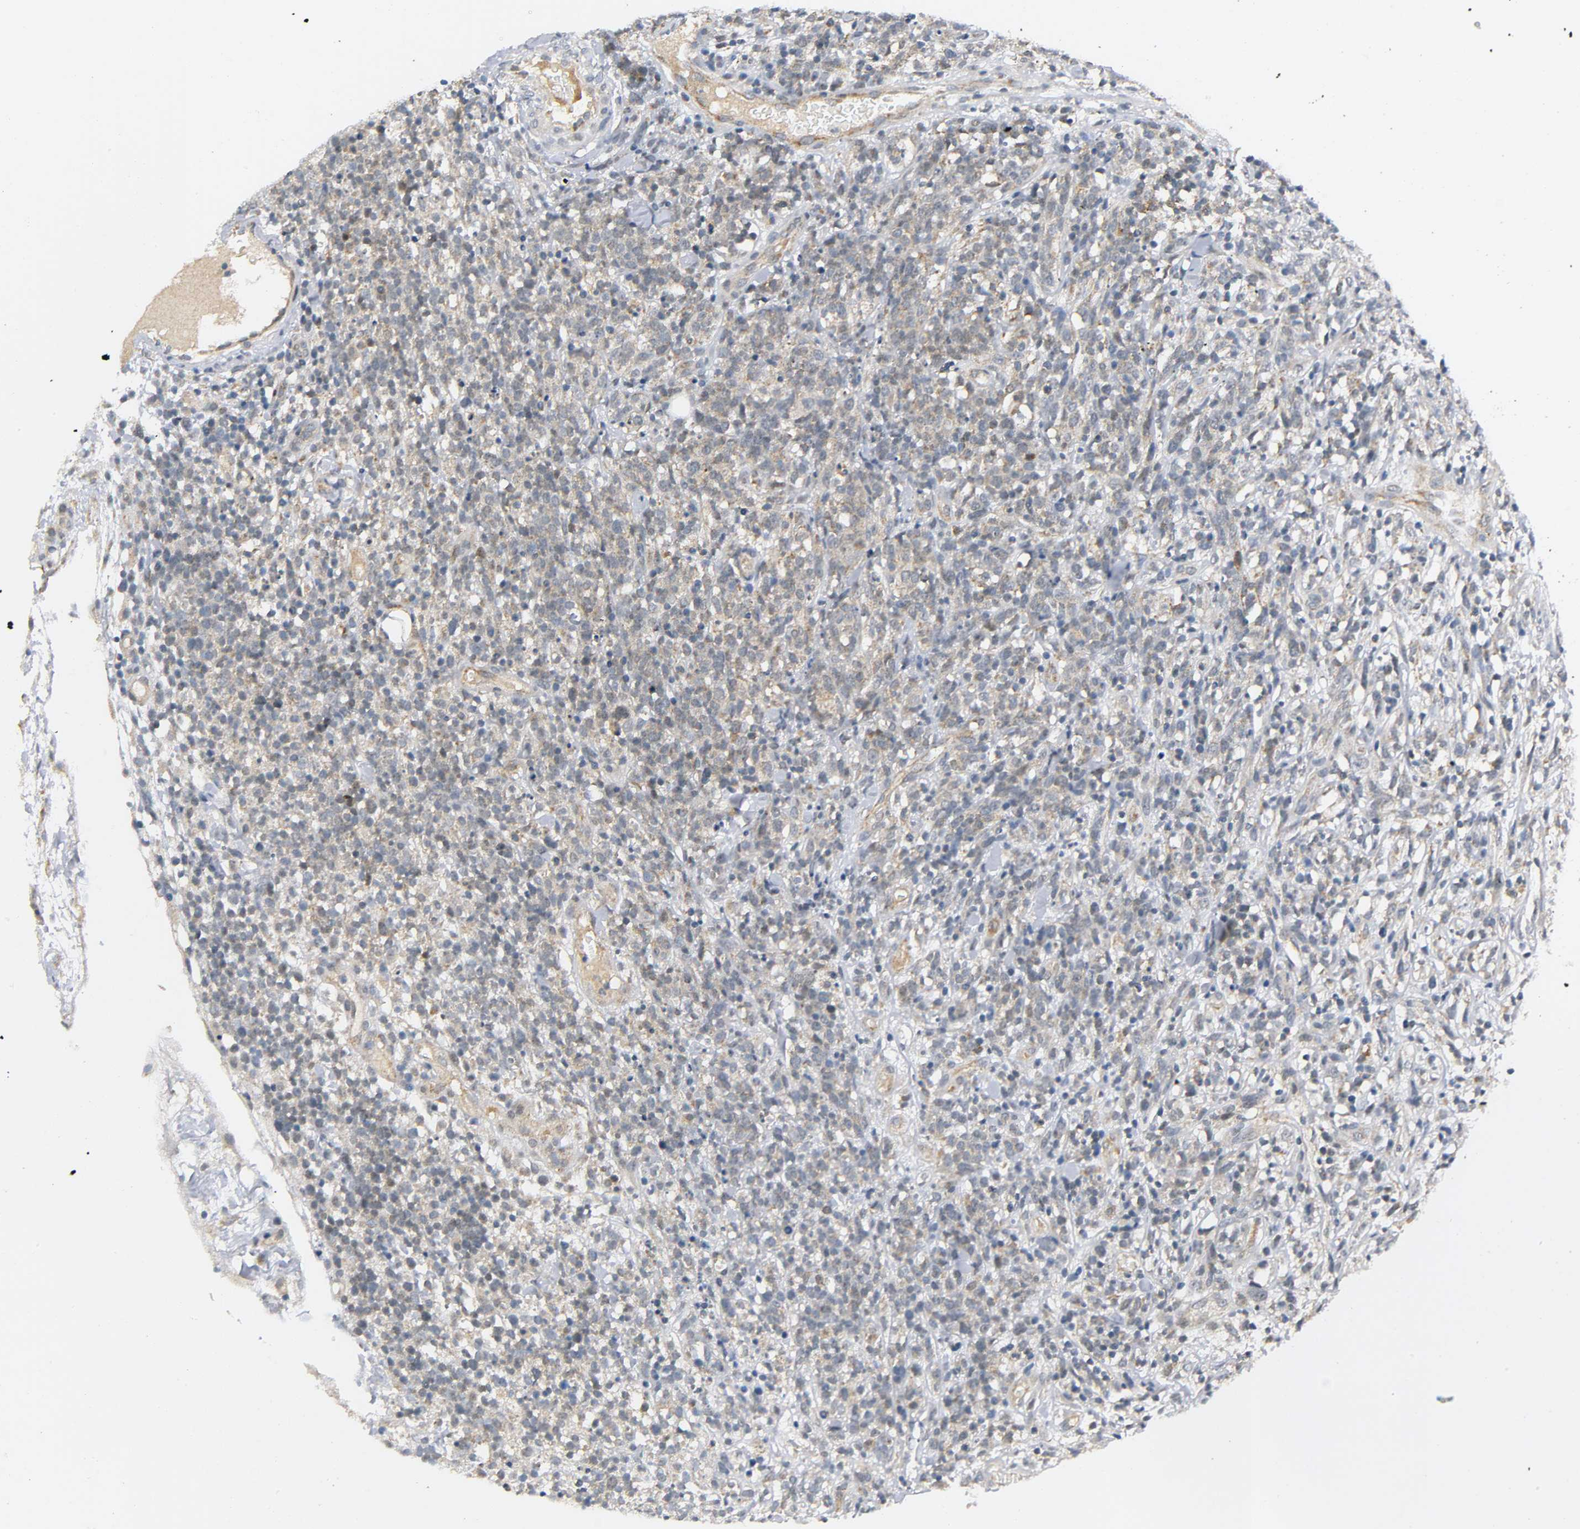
{"staining": {"intensity": "weak", "quantity": ">75%", "location": "cytoplasmic/membranous"}, "tissue": "lymphoma", "cell_type": "Tumor cells", "image_type": "cancer", "snomed": [{"axis": "morphology", "description": "Malignant lymphoma, non-Hodgkin's type, High grade"}, {"axis": "topography", "description": "Lymph node"}], "caption": "The image exhibits staining of lymphoma, revealing weak cytoplasmic/membranous protein staining (brown color) within tumor cells. Immunohistochemistry (ihc) stains the protein of interest in brown and the nuclei are stained blue.", "gene": "NRP1", "patient": {"sex": "female", "age": 73}}